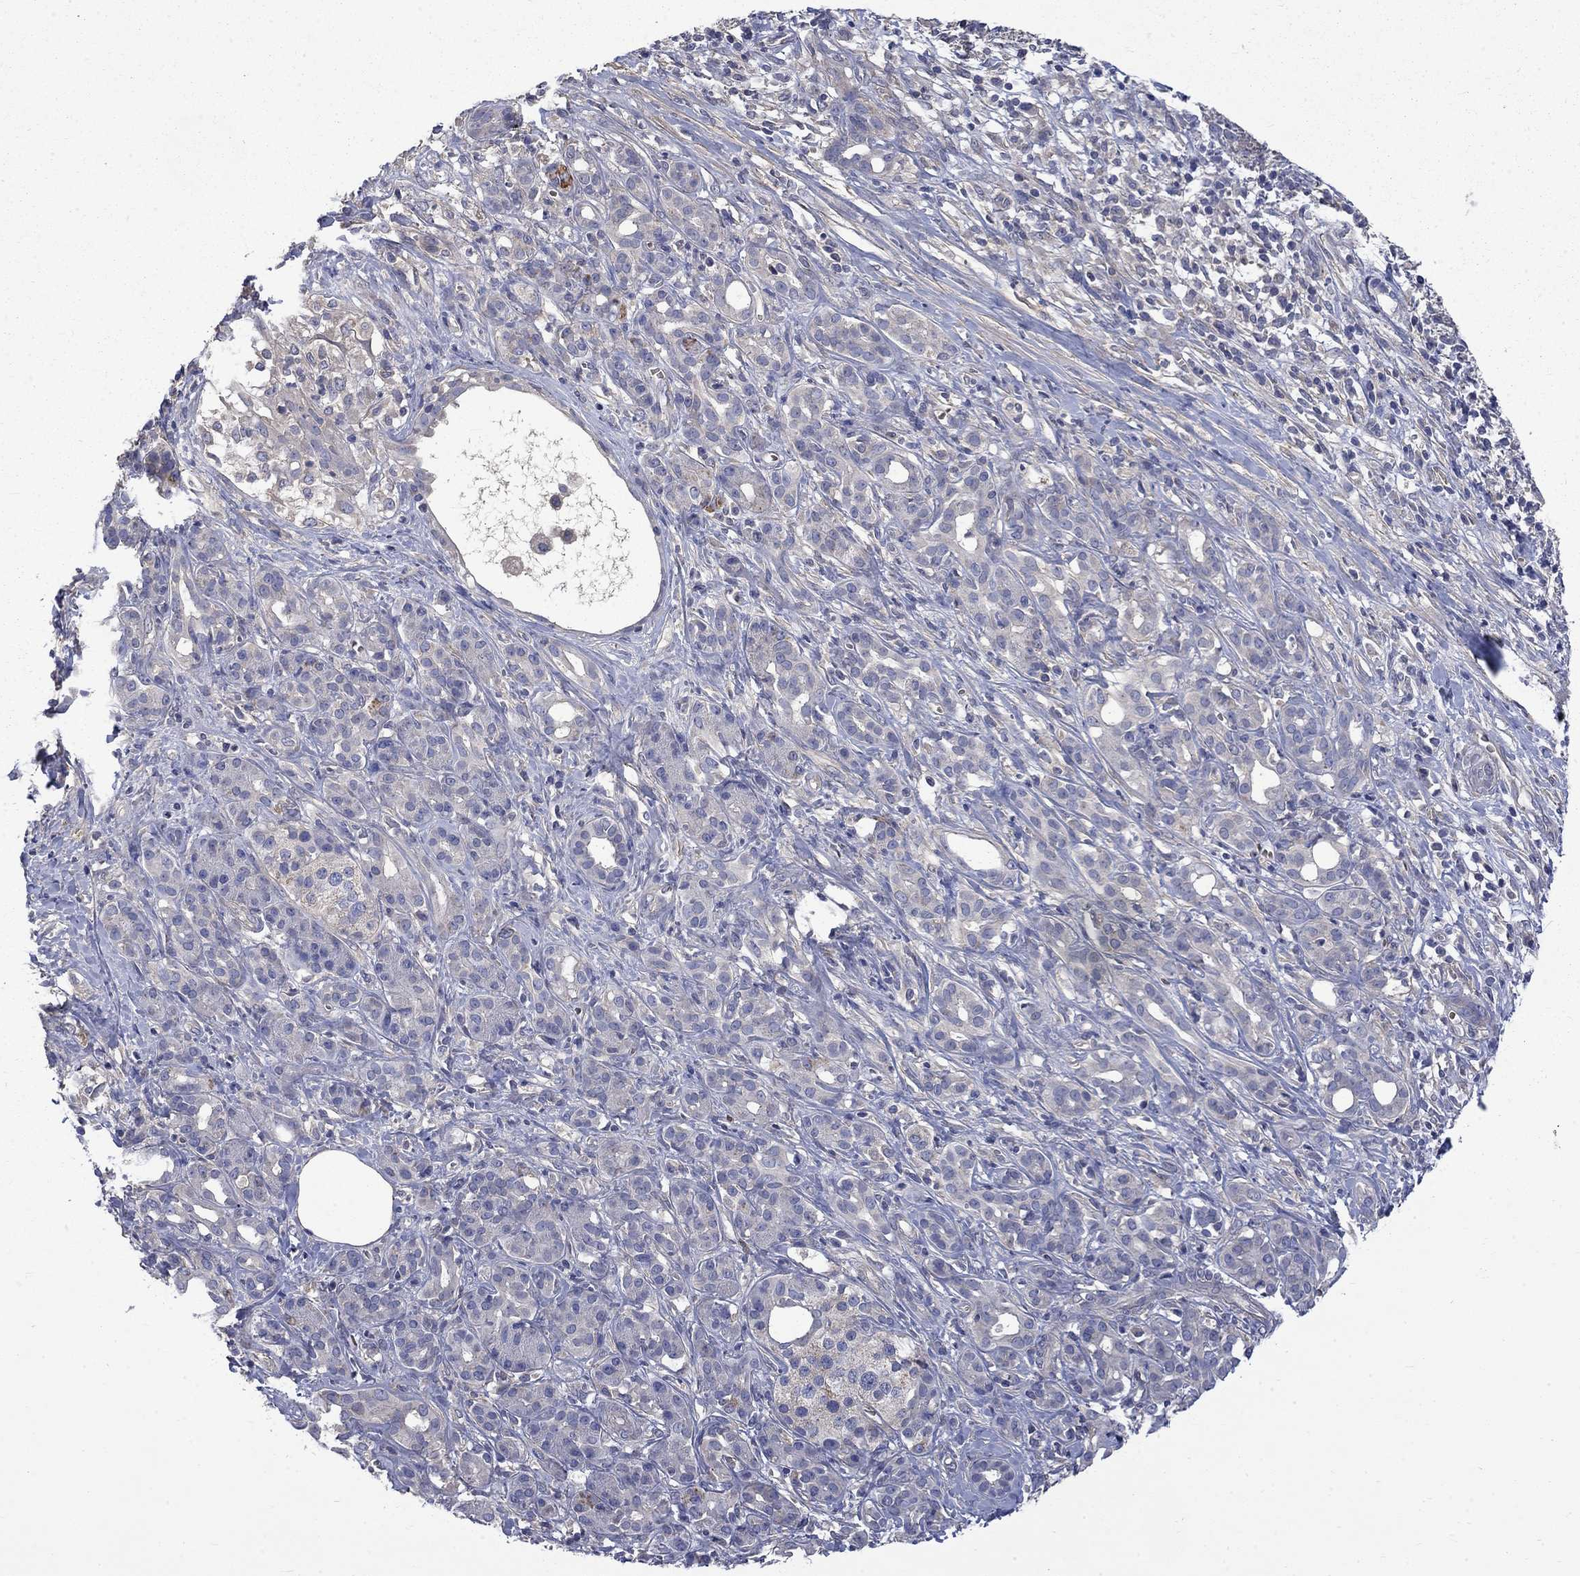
{"staining": {"intensity": "negative", "quantity": "none", "location": "none"}, "tissue": "pancreatic cancer", "cell_type": "Tumor cells", "image_type": "cancer", "snomed": [{"axis": "morphology", "description": "Adenocarcinoma, NOS"}, {"axis": "topography", "description": "Pancreas"}], "caption": "Immunohistochemistry micrograph of neoplastic tissue: pancreatic cancer (adenocarcinoma) stained with DAB displays no significant protein staining in tumor cells.", "gene": "HSPA12A", "patient": {"sex": "male", "age": 61}}